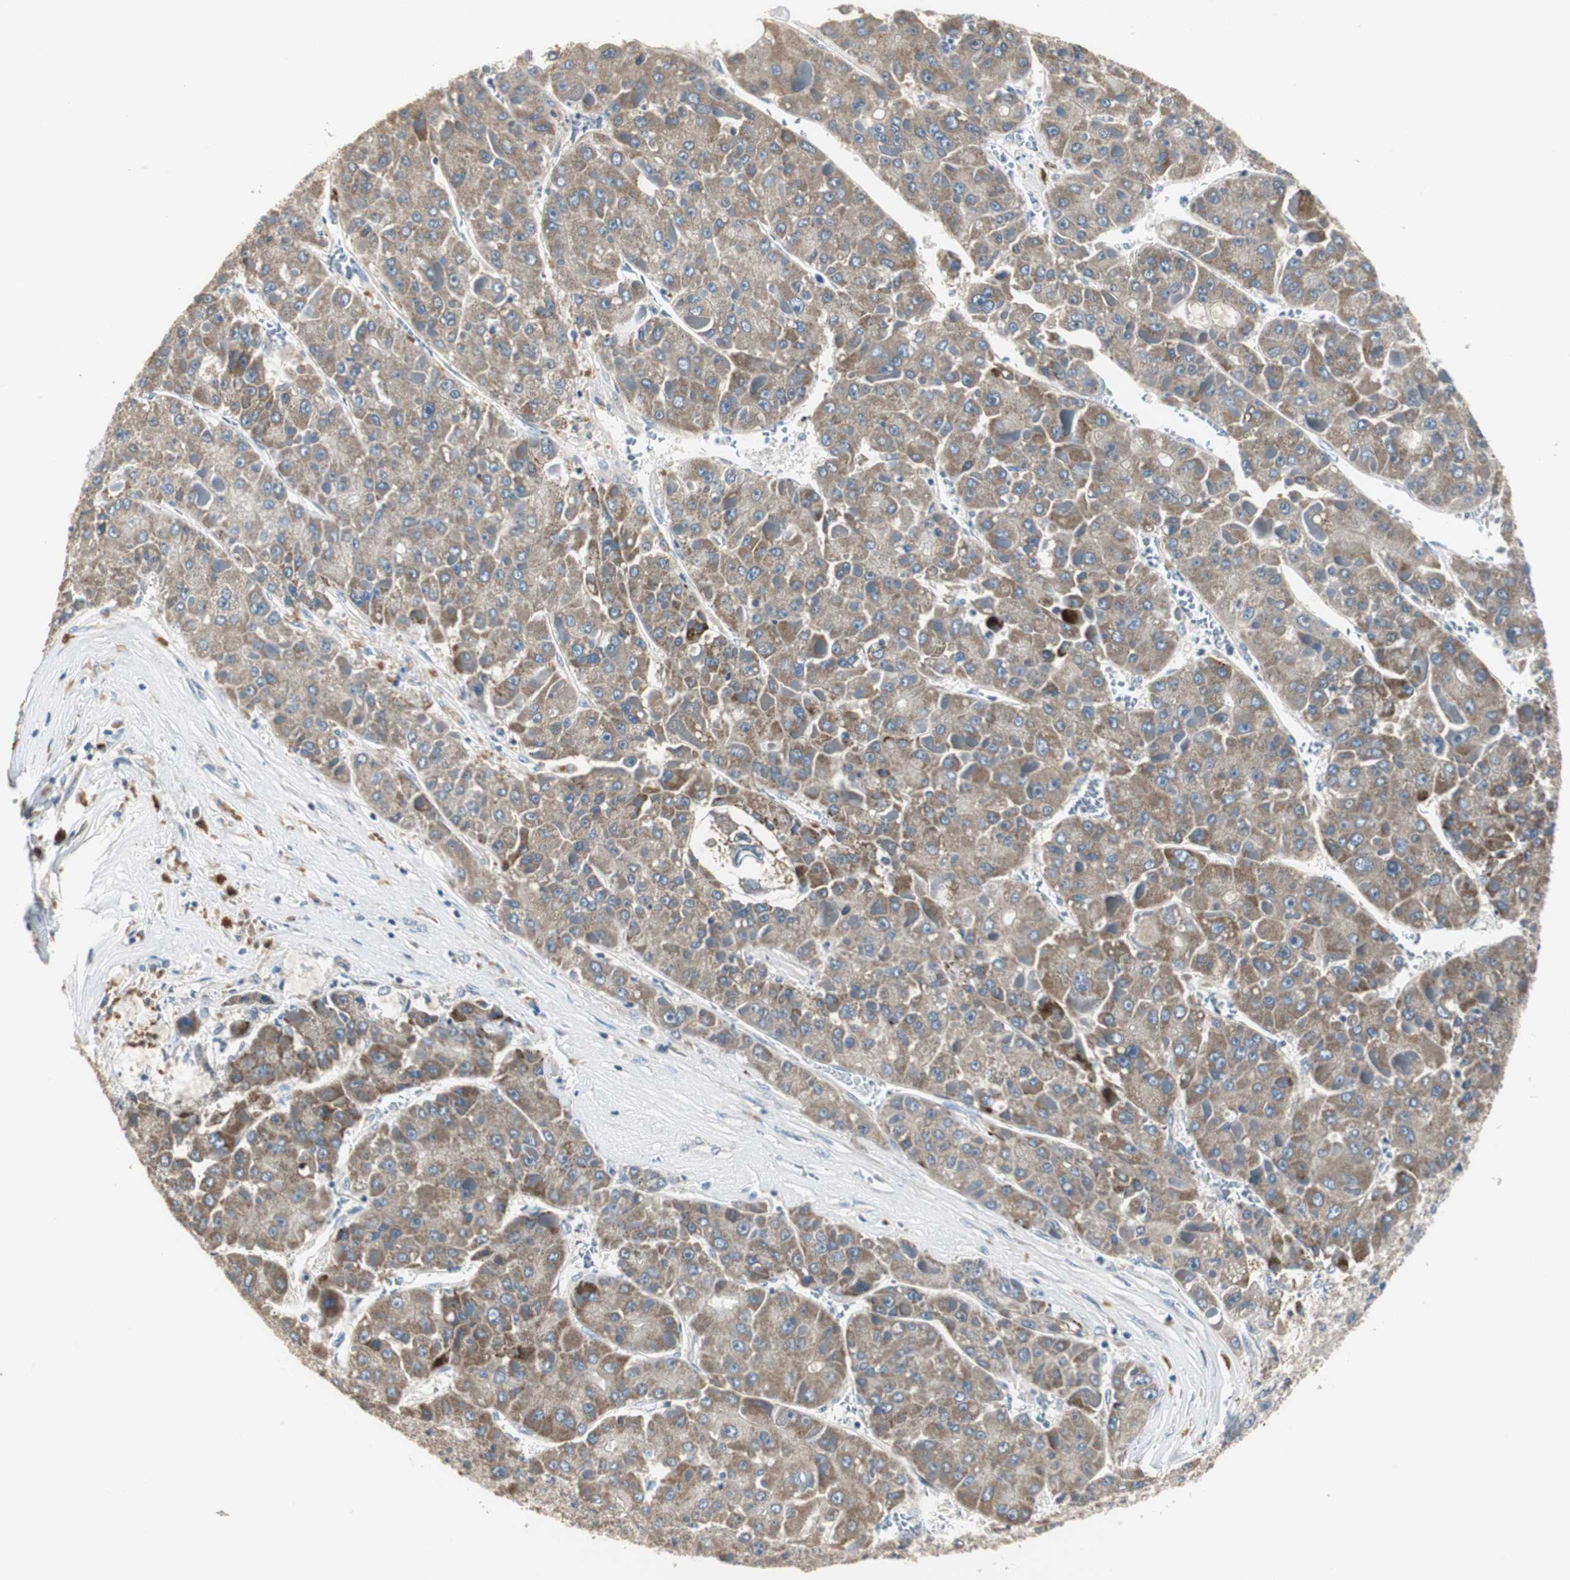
{"staining": {"intensity": "moderate", "quantity": ">75%", "location": "cytoplasmic/membranous"}, "tissue": "liver cancer", "cell_type": "Tumor cells", "image_type": "cancer", "snomed": [{"axis": "morphology", "description": "Carcinoma, Hepatocellular, NOS"}, {"axis": "topography", "description": "Liver"}], "caption": "An image showing moderate cytoplasmic/membranous staining in about >75% of tumor cells in liver hepatocellular carcinoma, as visualized by brown immunohistochemical staining.", "gene": "MYT1", "patient": {"sex": "female", "age": 73}}